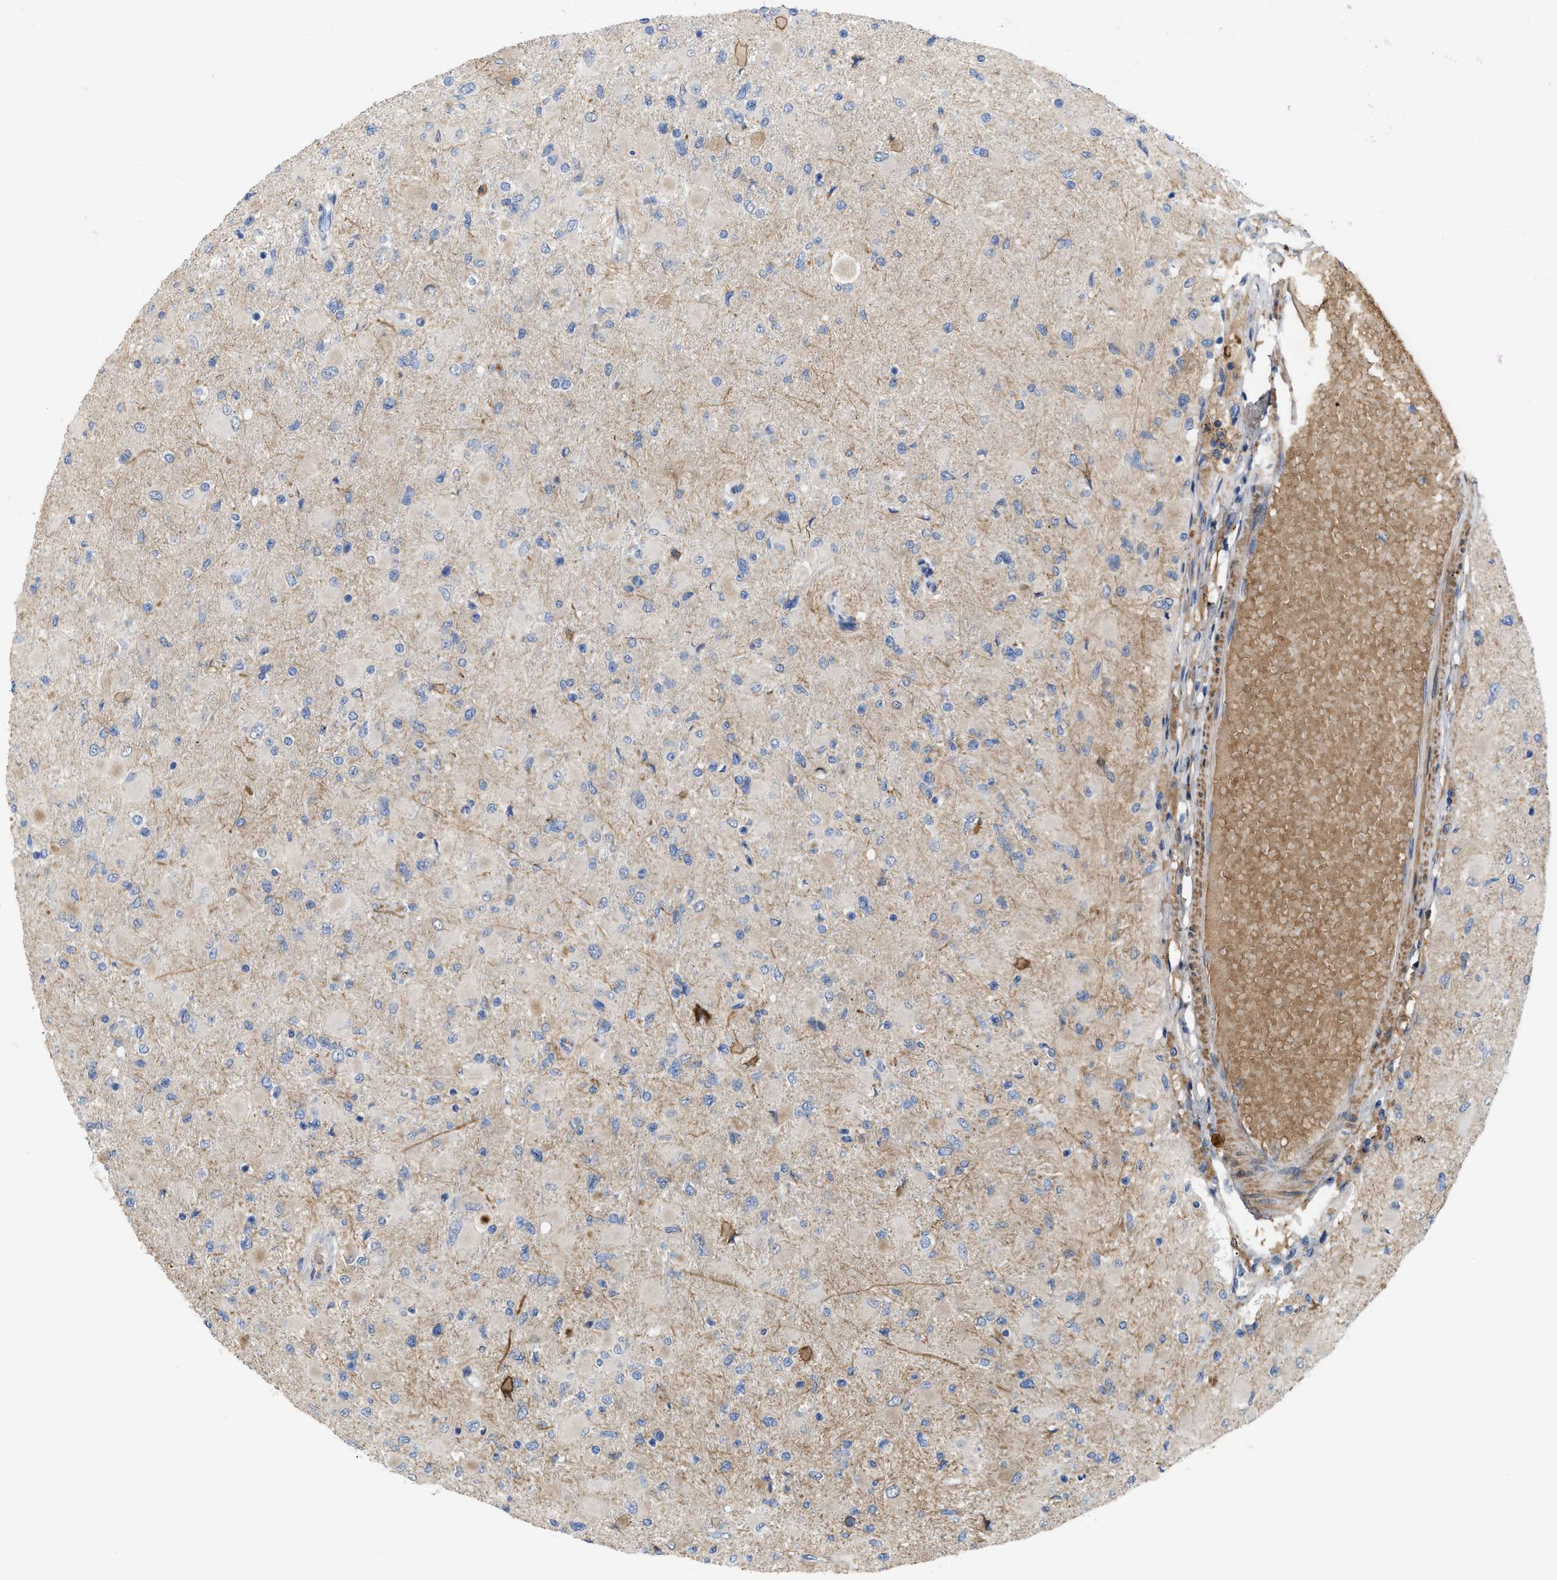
{"staining": {"intensity": "negative", "quantity": "none", "location": "none"}, "tissue": "glioma", "cell_type": "Tumor cells", "image_type": "cancer", "snomed": [{"axis": "morphology", "description": "Glioma, malignant, High grade"}, {"axis": "topography", "description": "Cerebral cortex"}], "caption": "IHC histopathology image of neoplastic tissue: glioma stained with DAB exhibits no significant protein positivity in tumor cells. (DAB immunohistochemistry (IHC) visualized using brightfield microscopy, high magnification).", "gene": "POLR1F", "patient": {"sex": "female", "age": 36}}